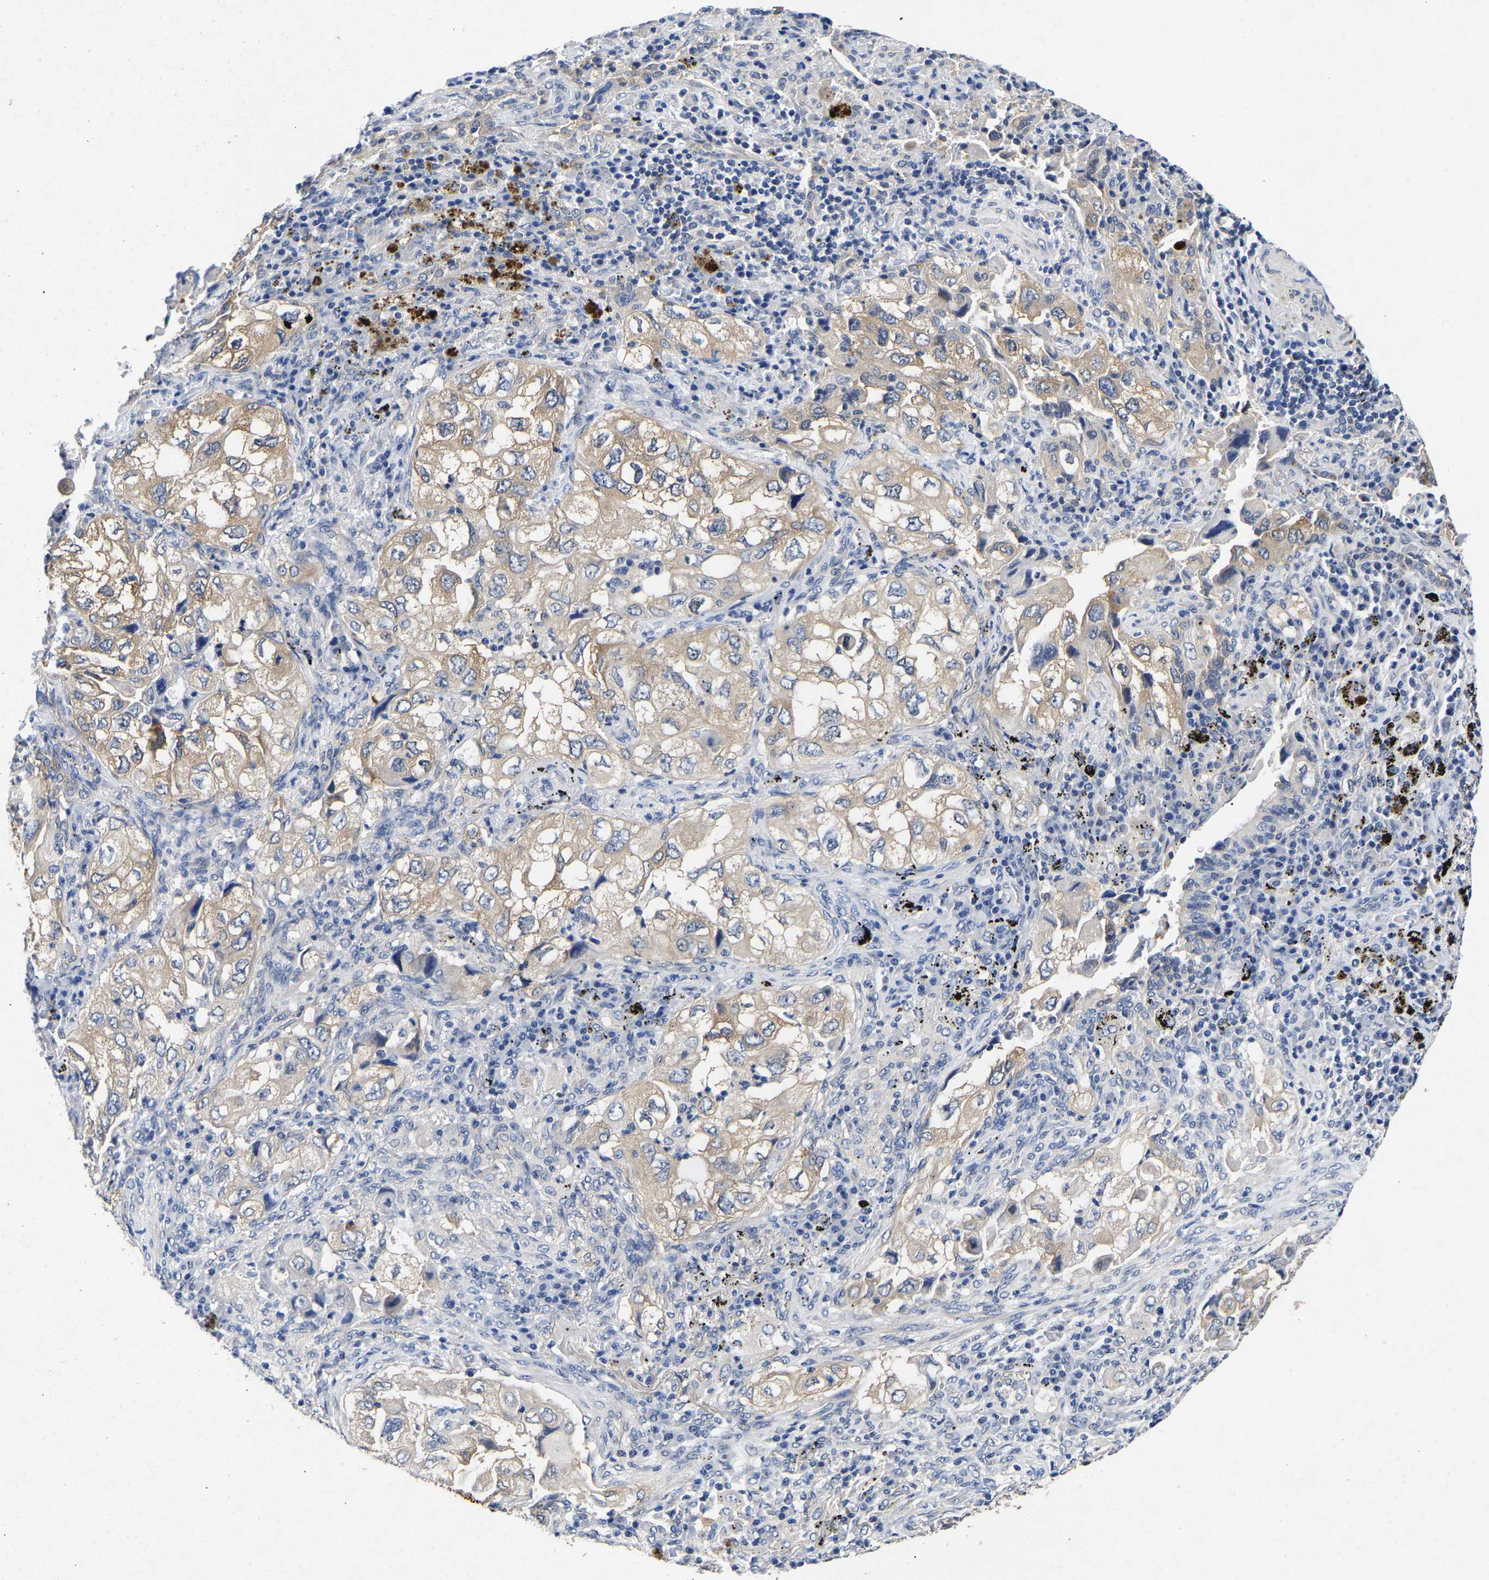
{"staining": {"intensity": "weak", "quantity": "25%-75%", "location": "cytoplasmic/membranous"}, "tissue": "lung cancer", "cell_type": "Tumor cells", "image_type": "cancer", "snomed": [{"axis": "morphology", "description": "Adenocarcinoma, NOS"}, {"axis": "topography", "description": "Lung"}], "caption": "Weak cytoplasmic/membranous positivity for a protein is seen in about 25%-75% of tumor cells of adenocarcinoma (lung) using immunohistochemistry.", "gene": "CCDC6", "patient": {"sex": "male", "age": 64}}